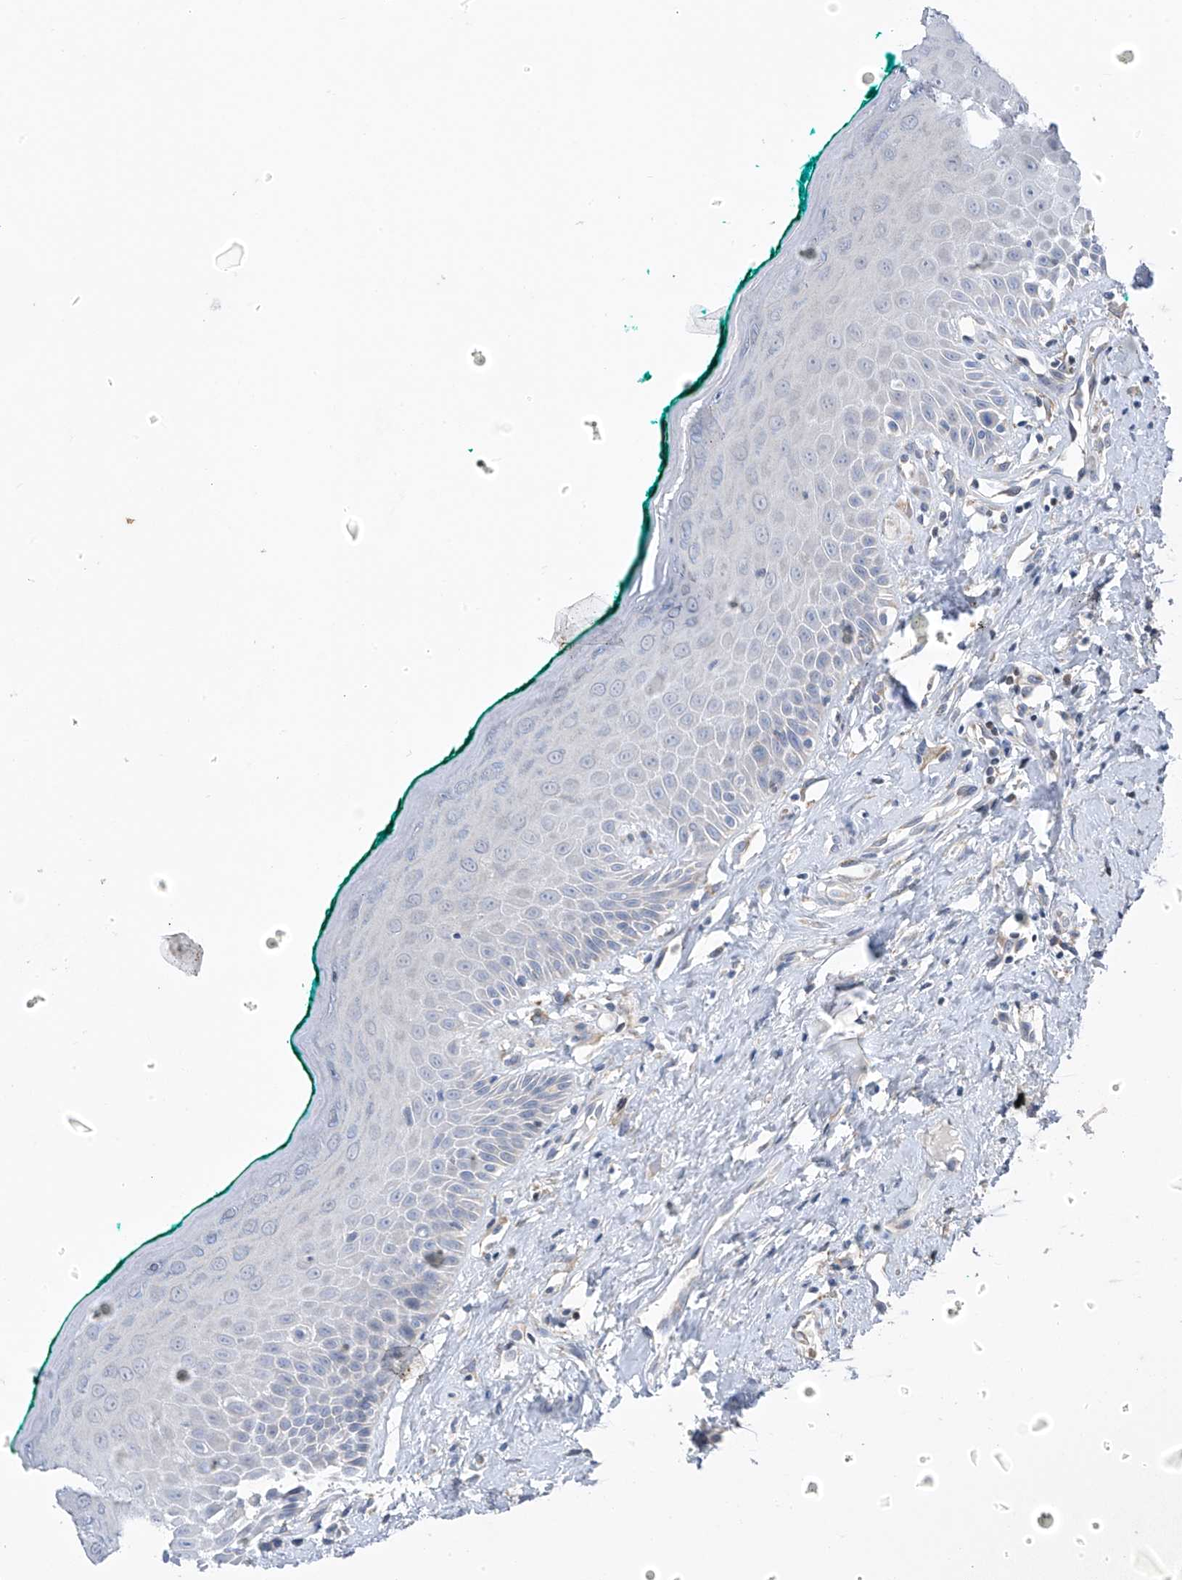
{"staining": {"intensity": "negative", "quantity": "none", "location": "none"}, "tissue": "oral mucosa", "cell_type": "Squamous epithelial cells", "image_type": "normal", "snomed": [{"axis": "morphology", "description": "Normal tissue, NOS"}, {"axis": "topography", "description": "Oral tissue"}], "caption": "The image demonstrates no significant staining in squamous epithelial cells of oral mucosa.", "gene": "EOMES", "patient": {"sex": "female", "age": 70}}